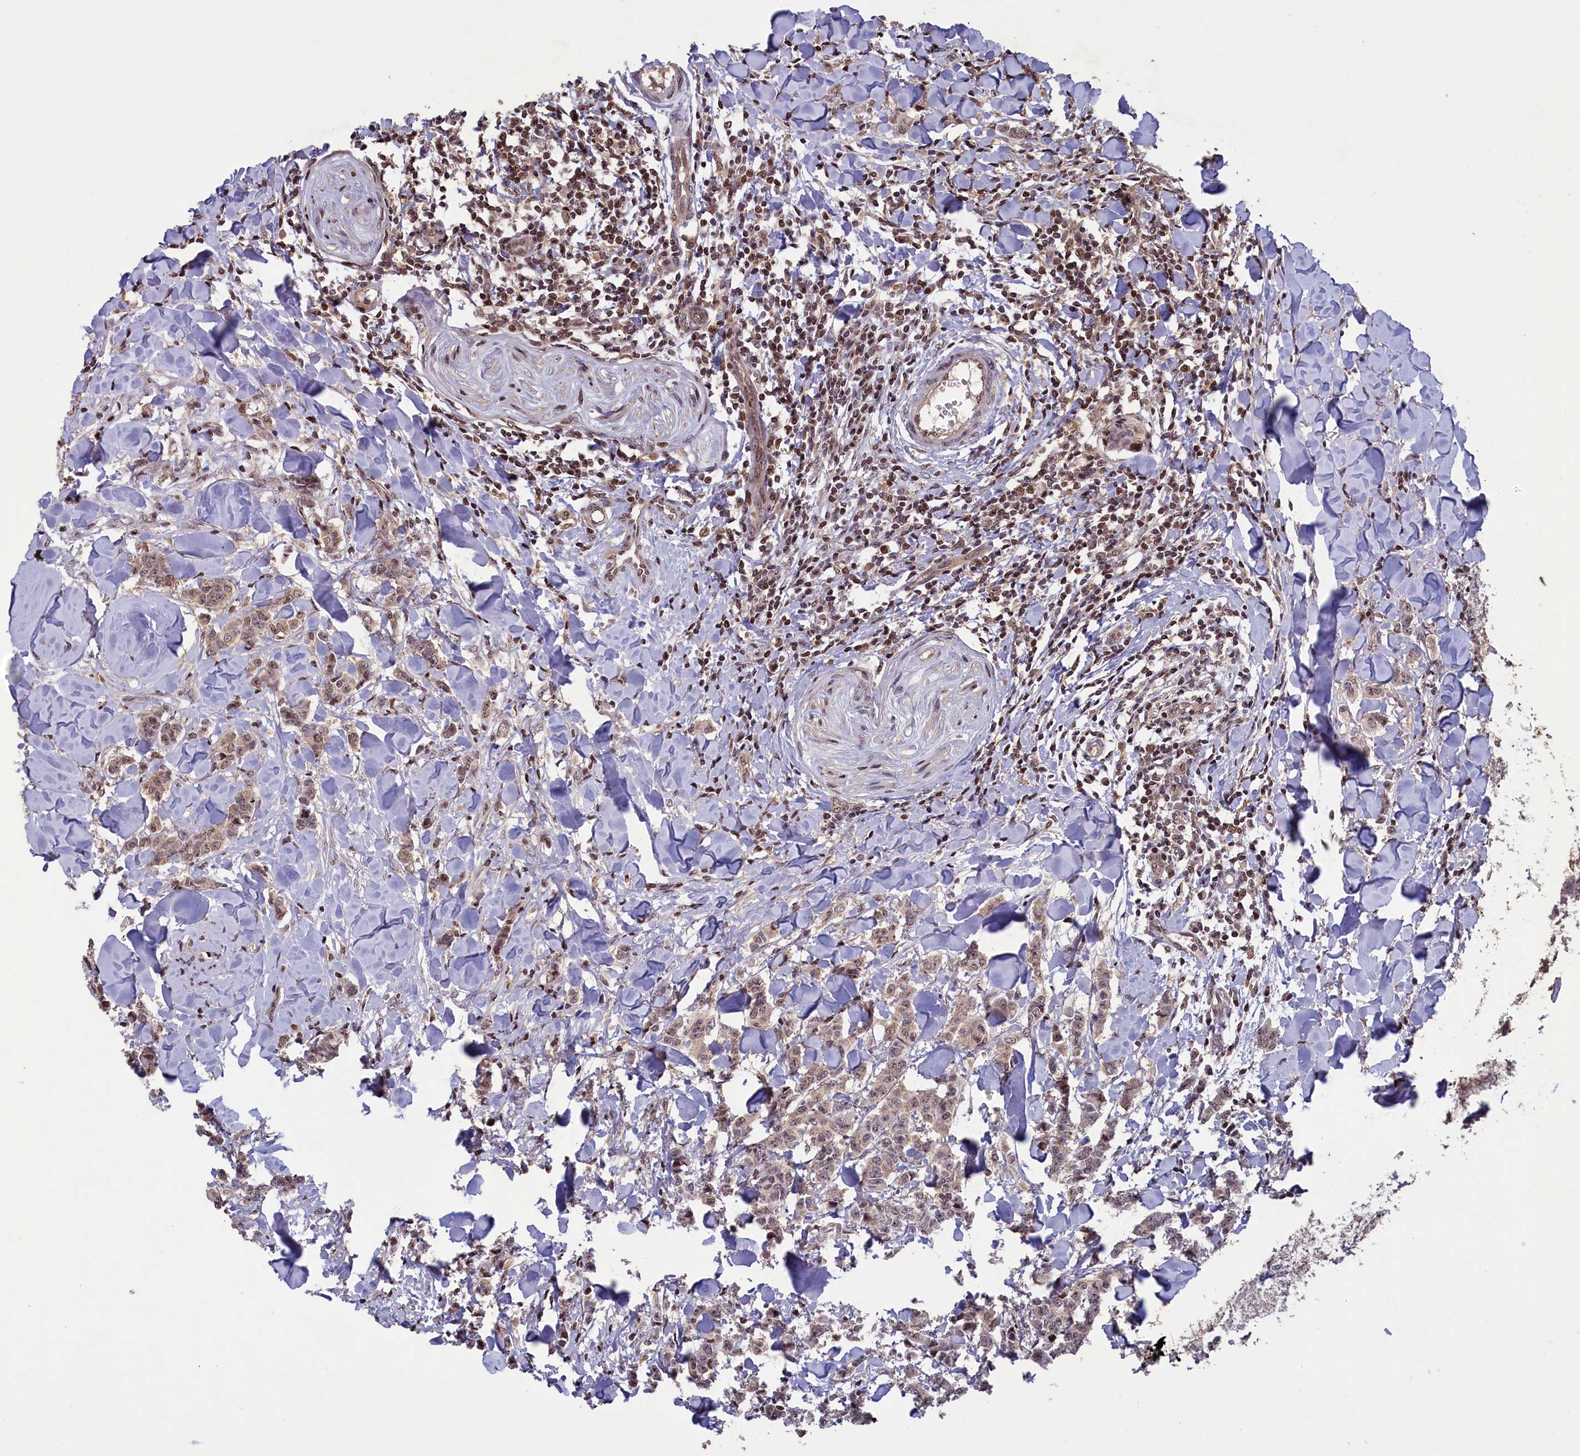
{"staining": {"intensity": "moderate", "quantity": "<25%", "location": "nuclear"}, "tissue": "breast cancer", "cell_type": "Tumor cells", "image_type": "cancer", "snomed": [{"axis": "morphology", "description": "Duct carcinoma"}, {"axis": "topography", "description": "Breast"}], "caption": "A histopathology image showing moderate nuclear staining in about <25% of tumor cells in breast invasive ductal carcinoma, as visualized by brown immunohistochemical staining.", "gene": "NUBP1", "patient": {"sex": "female", "age": 40}}